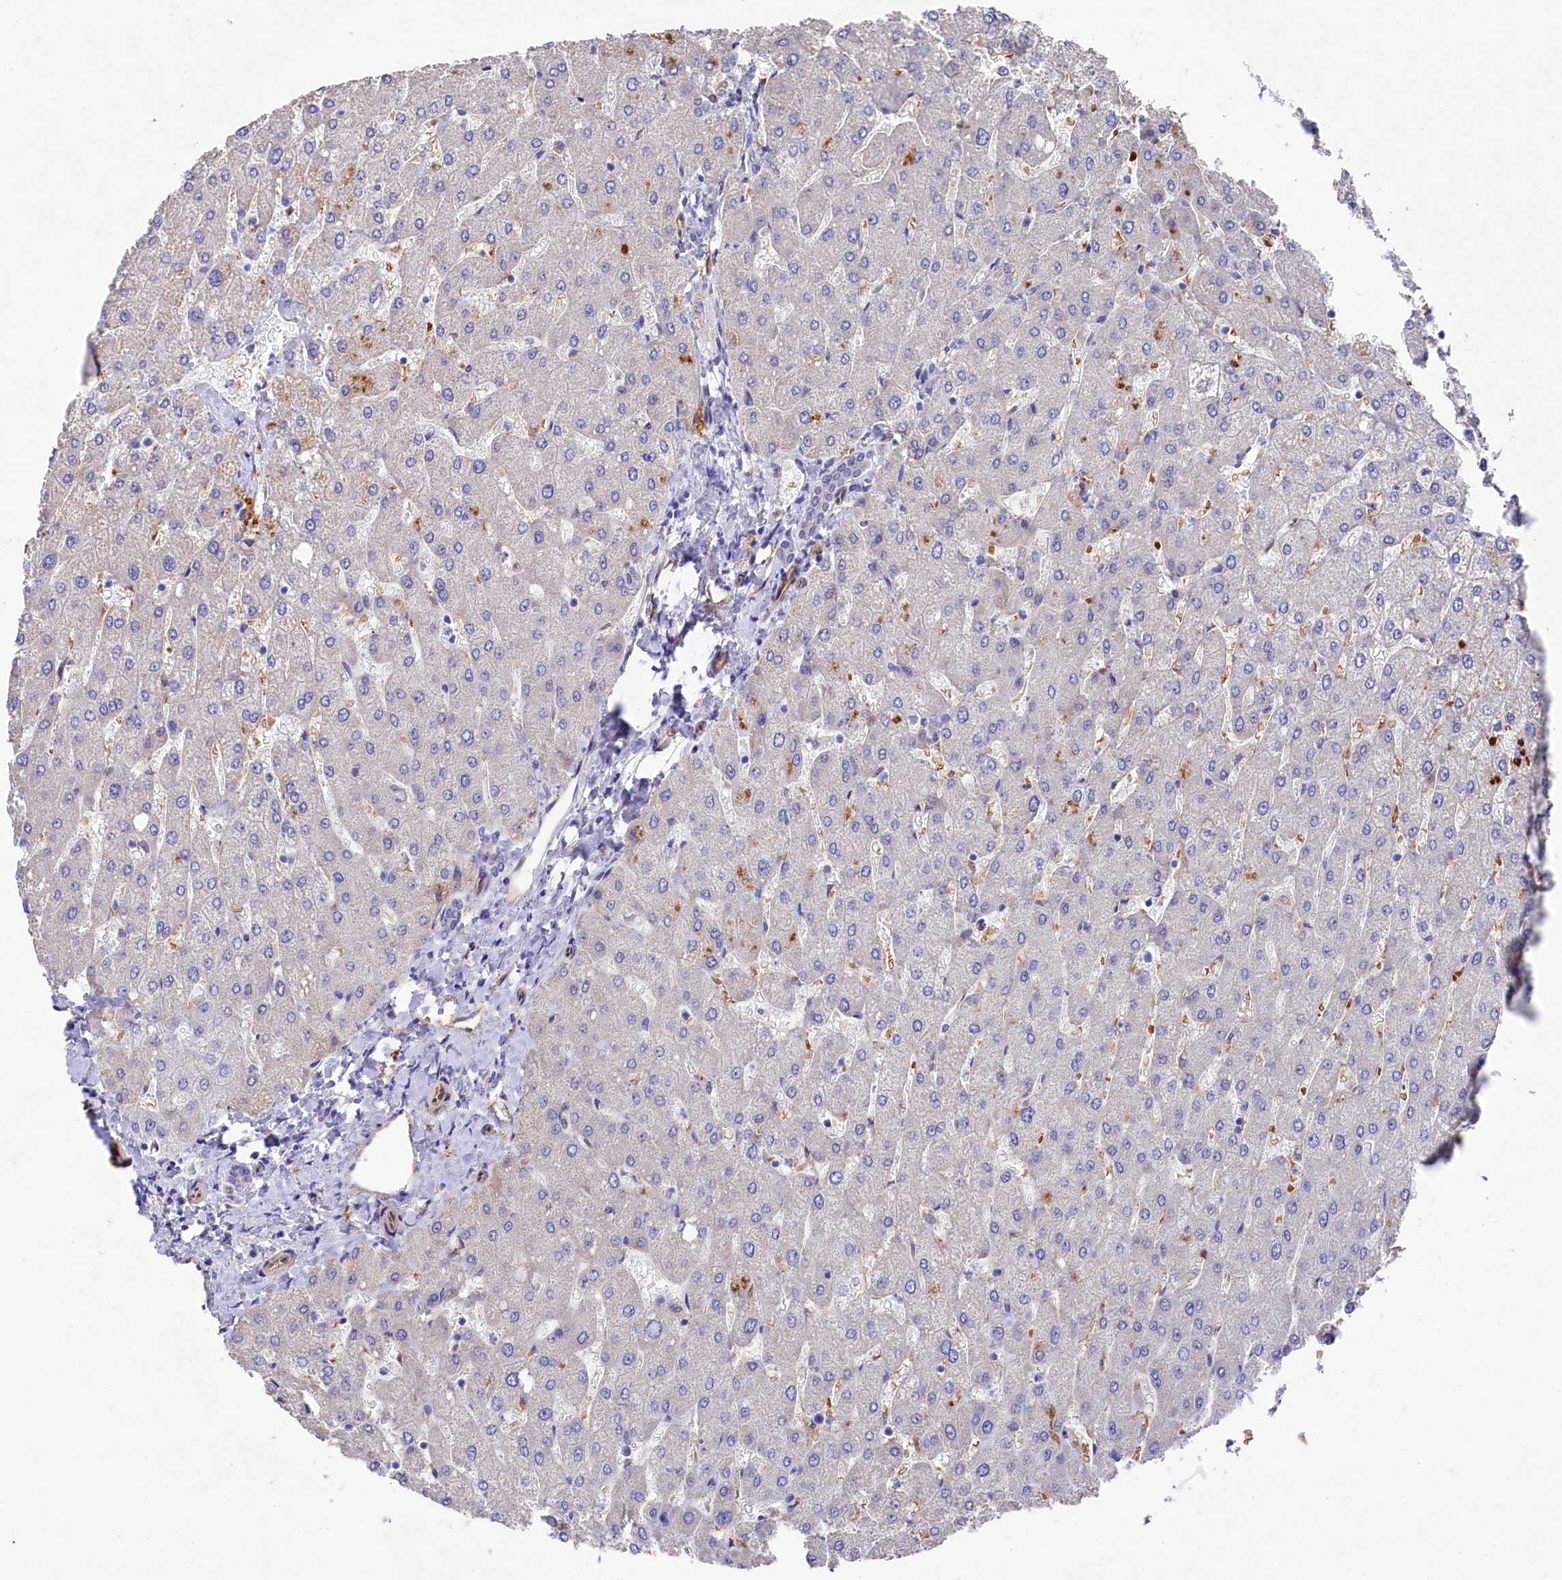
{"staining": {"intensity": "negative", "quantity": "none", "location": "none"}, "tissue": "liver", "cell_type": "Cholangiocytes", "image_type": "normal", "snomed": [{"axis": "morphology", "description": "Normal tissue, NOS"}, {"axis": "topography", "description": "Liver"}], "caption": "A photomicrograph of liver stained for a protein exhibits no brown staining in cholangiocytes. The staining was performed using DAB to visualize the protein expression in brown, while the nuclei were stained in blue with hematoxylin (Magnification: 20x).", "gene": "LHFPL4", "patient": {"sex": "male", "age": 55}}